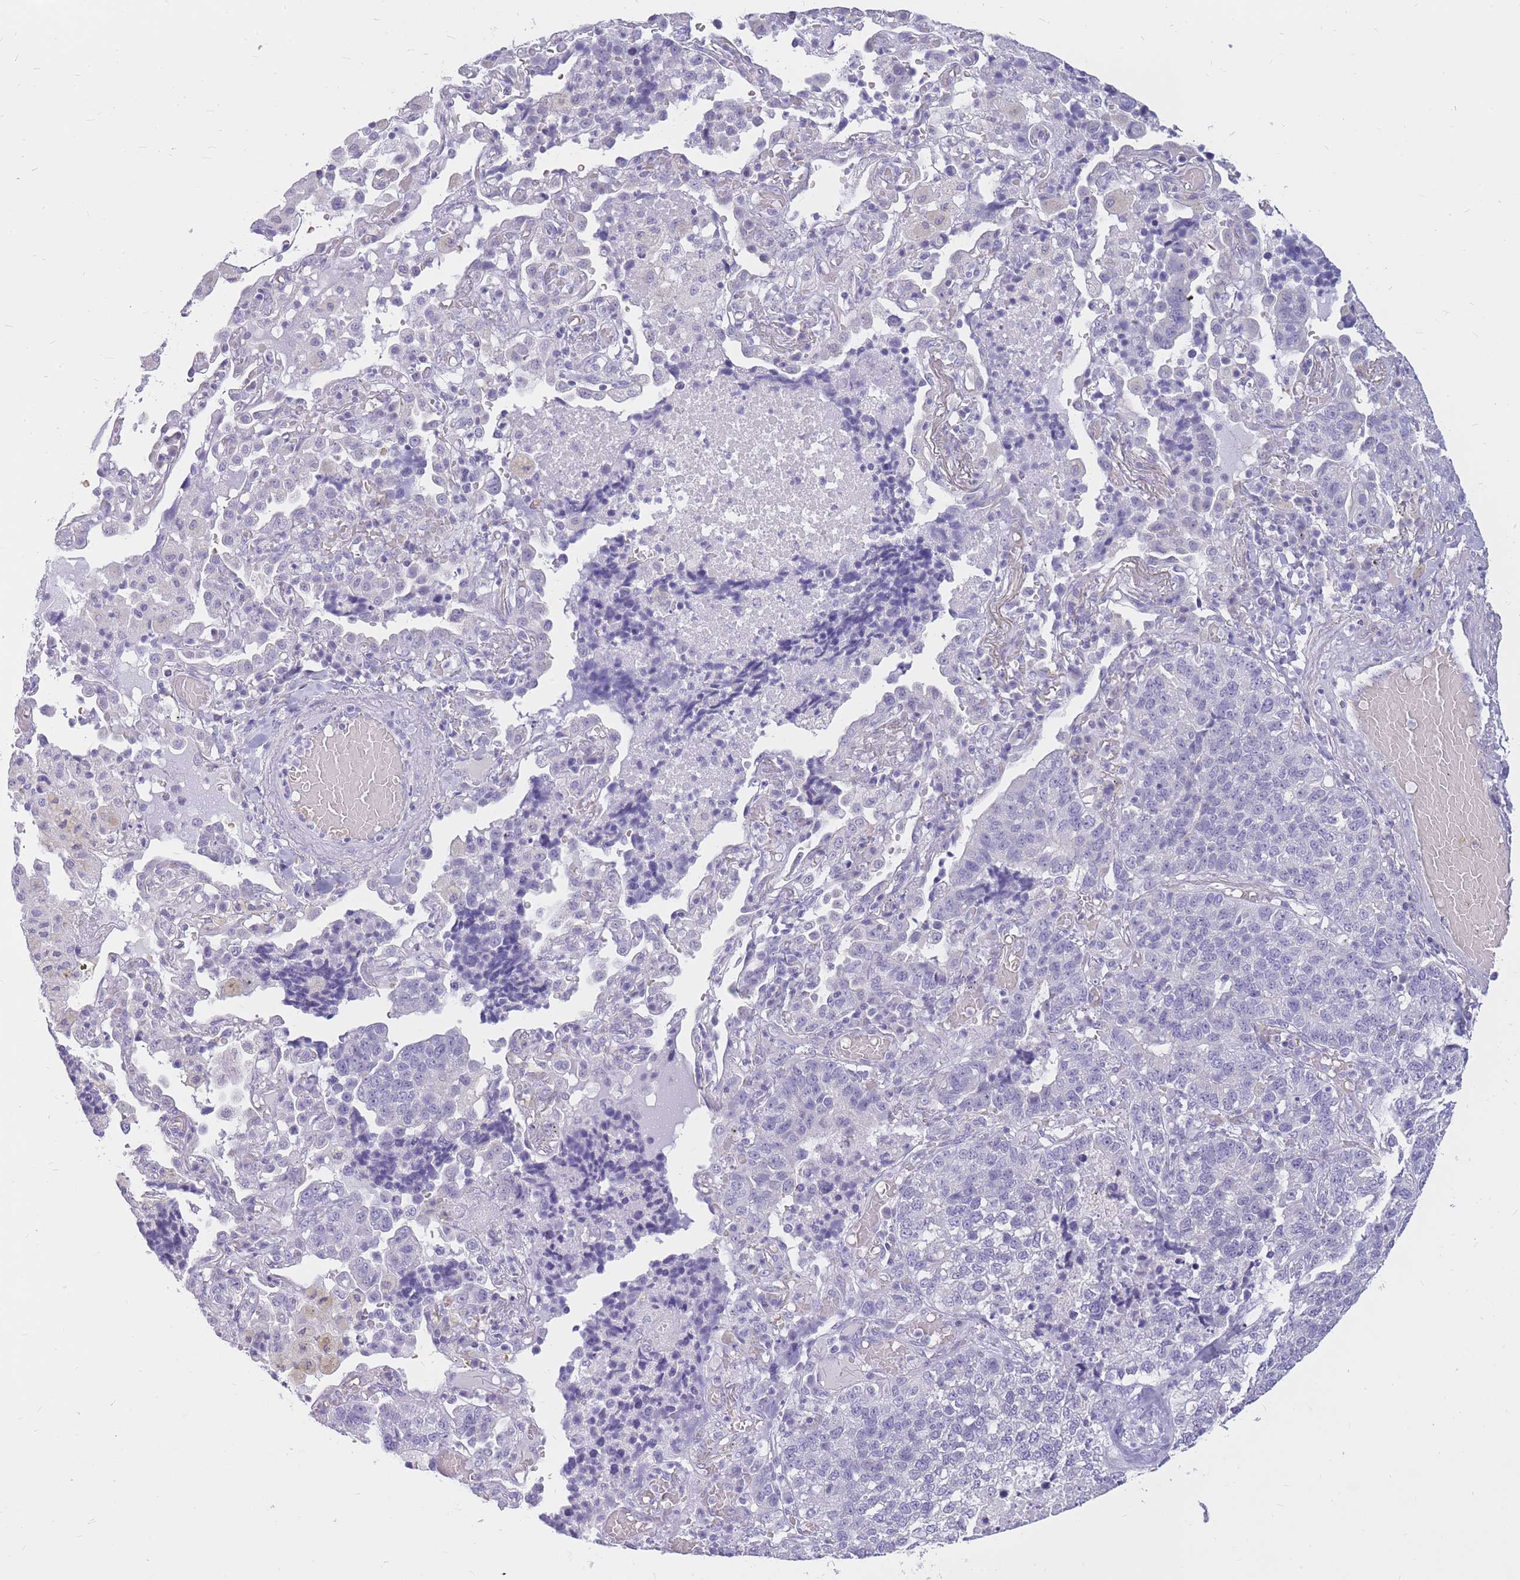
{"staining": {"intensity": "negative", "quantity": "none", "location": "none"}, "tissue": "lung cancer", "cell_type": "Tumor cells", "image_type": "cancer", "snomed": [{"axis": "morphology", "description": "Adenocarcinoma, NOS"}, {"axis": "topography", "description": "Lung"}], "caption": "Tumor cells are negative for protein expression in human lung cancer (adenocarcinoma). Brightfield microscopy of IHC stained with DAB (3,3'-diaminobenzidine) (brown) and hematoxylin (blue), captured at high magnification.", "gene": "INS", "patient": {"sex": "male", "age": 49}}